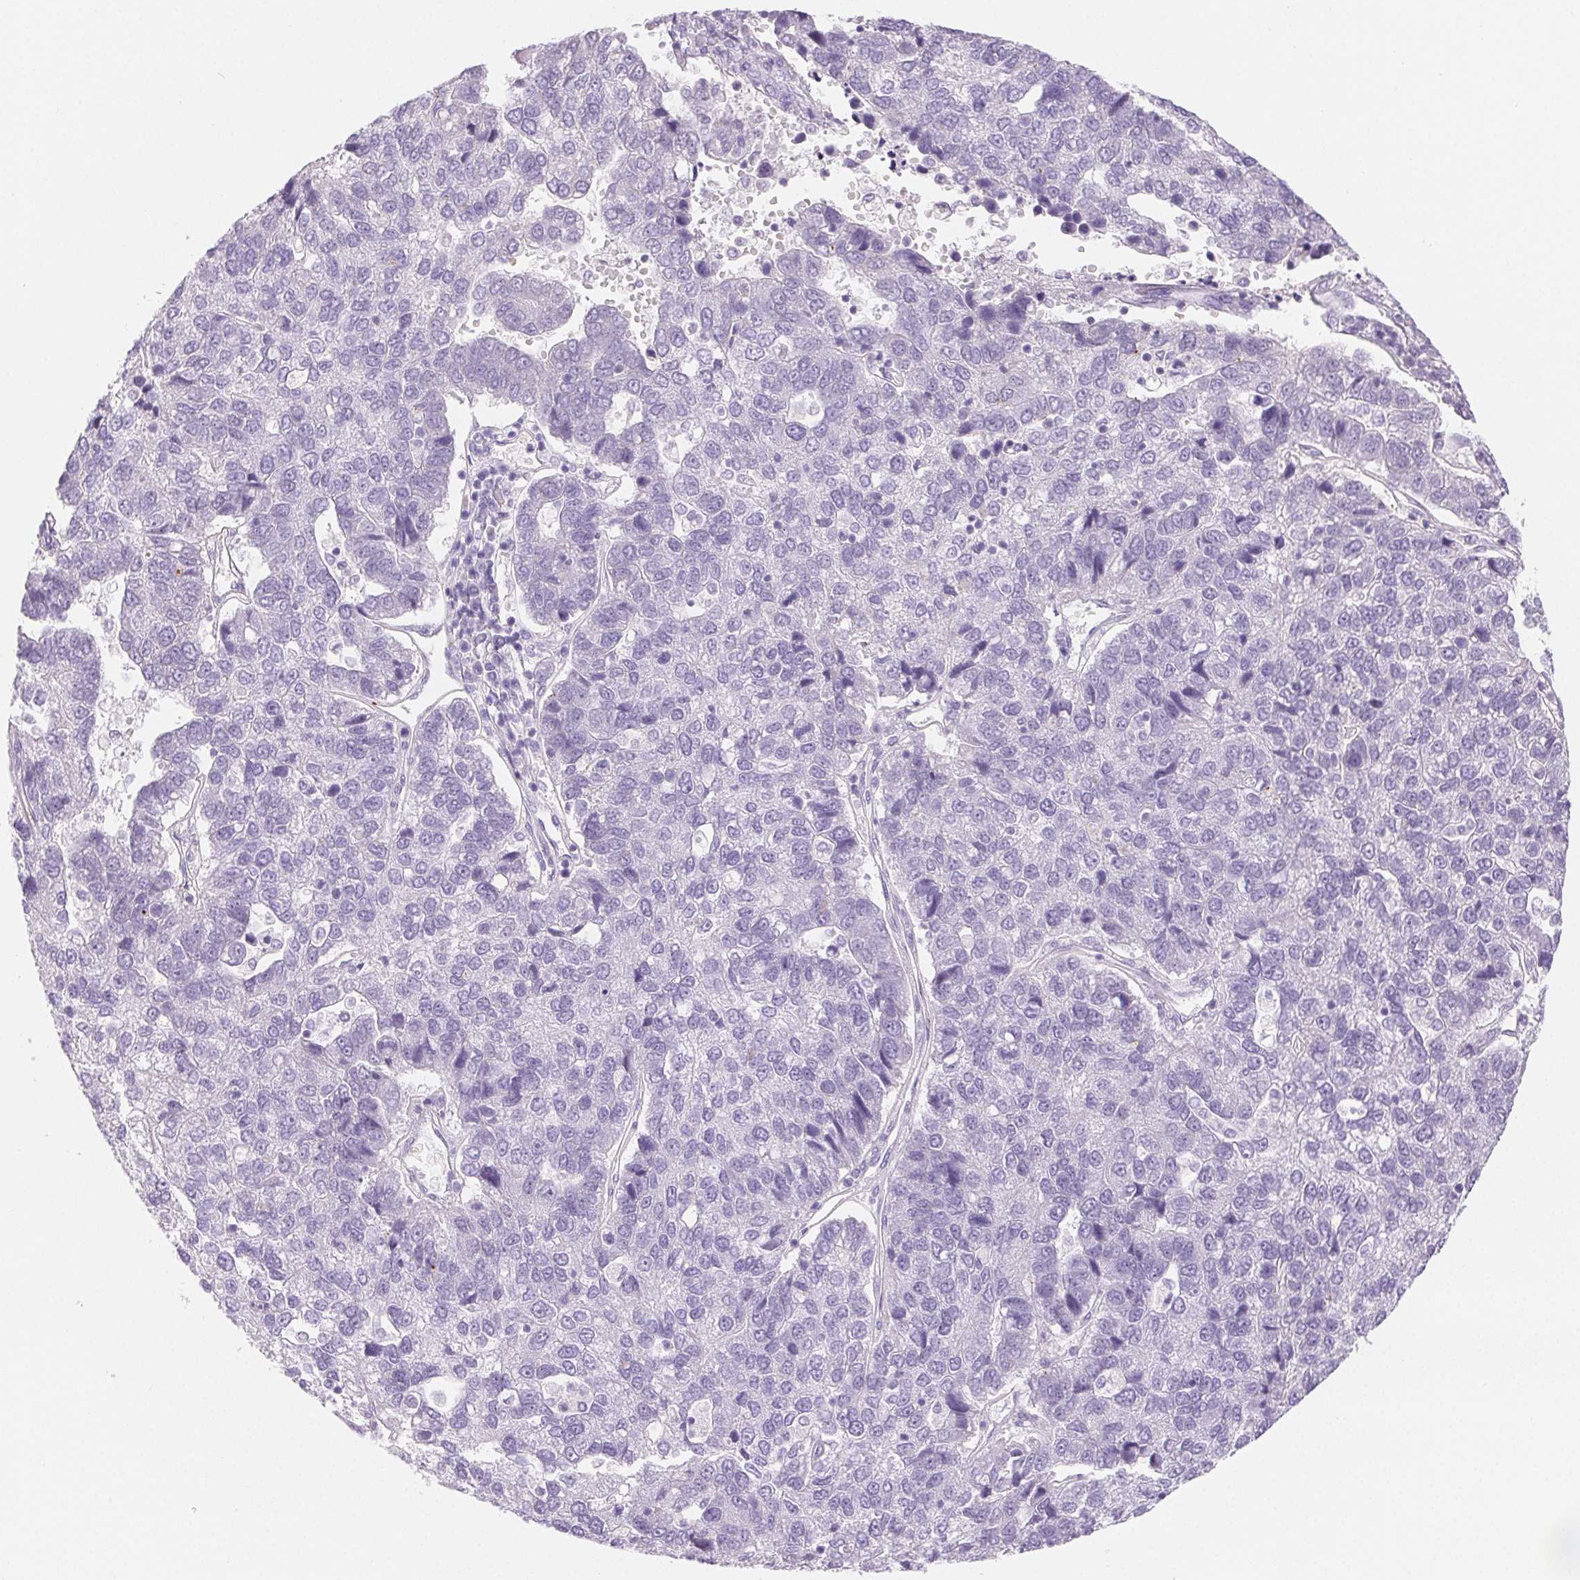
{"staining": {"intensity": "negative", "quantity": "none", "location": "none"}, "tissue": "pancreatic cancer", "cell_type": "Tumor cells", "image_type": "cancer", "snomed": [{"axis": "morphology", "description": "Adenocarcinoma, NOS"}, {"axis": "topography", "description": "Pancreas"}], "caption": "IHC photomicrograph of human pancreatic cancer (adenocarcinoma) stained for a protein (brown), which shows no staining in tumor cells.", "gene": "CLDN16", "patient": {"sex": "female", "age": 61}}